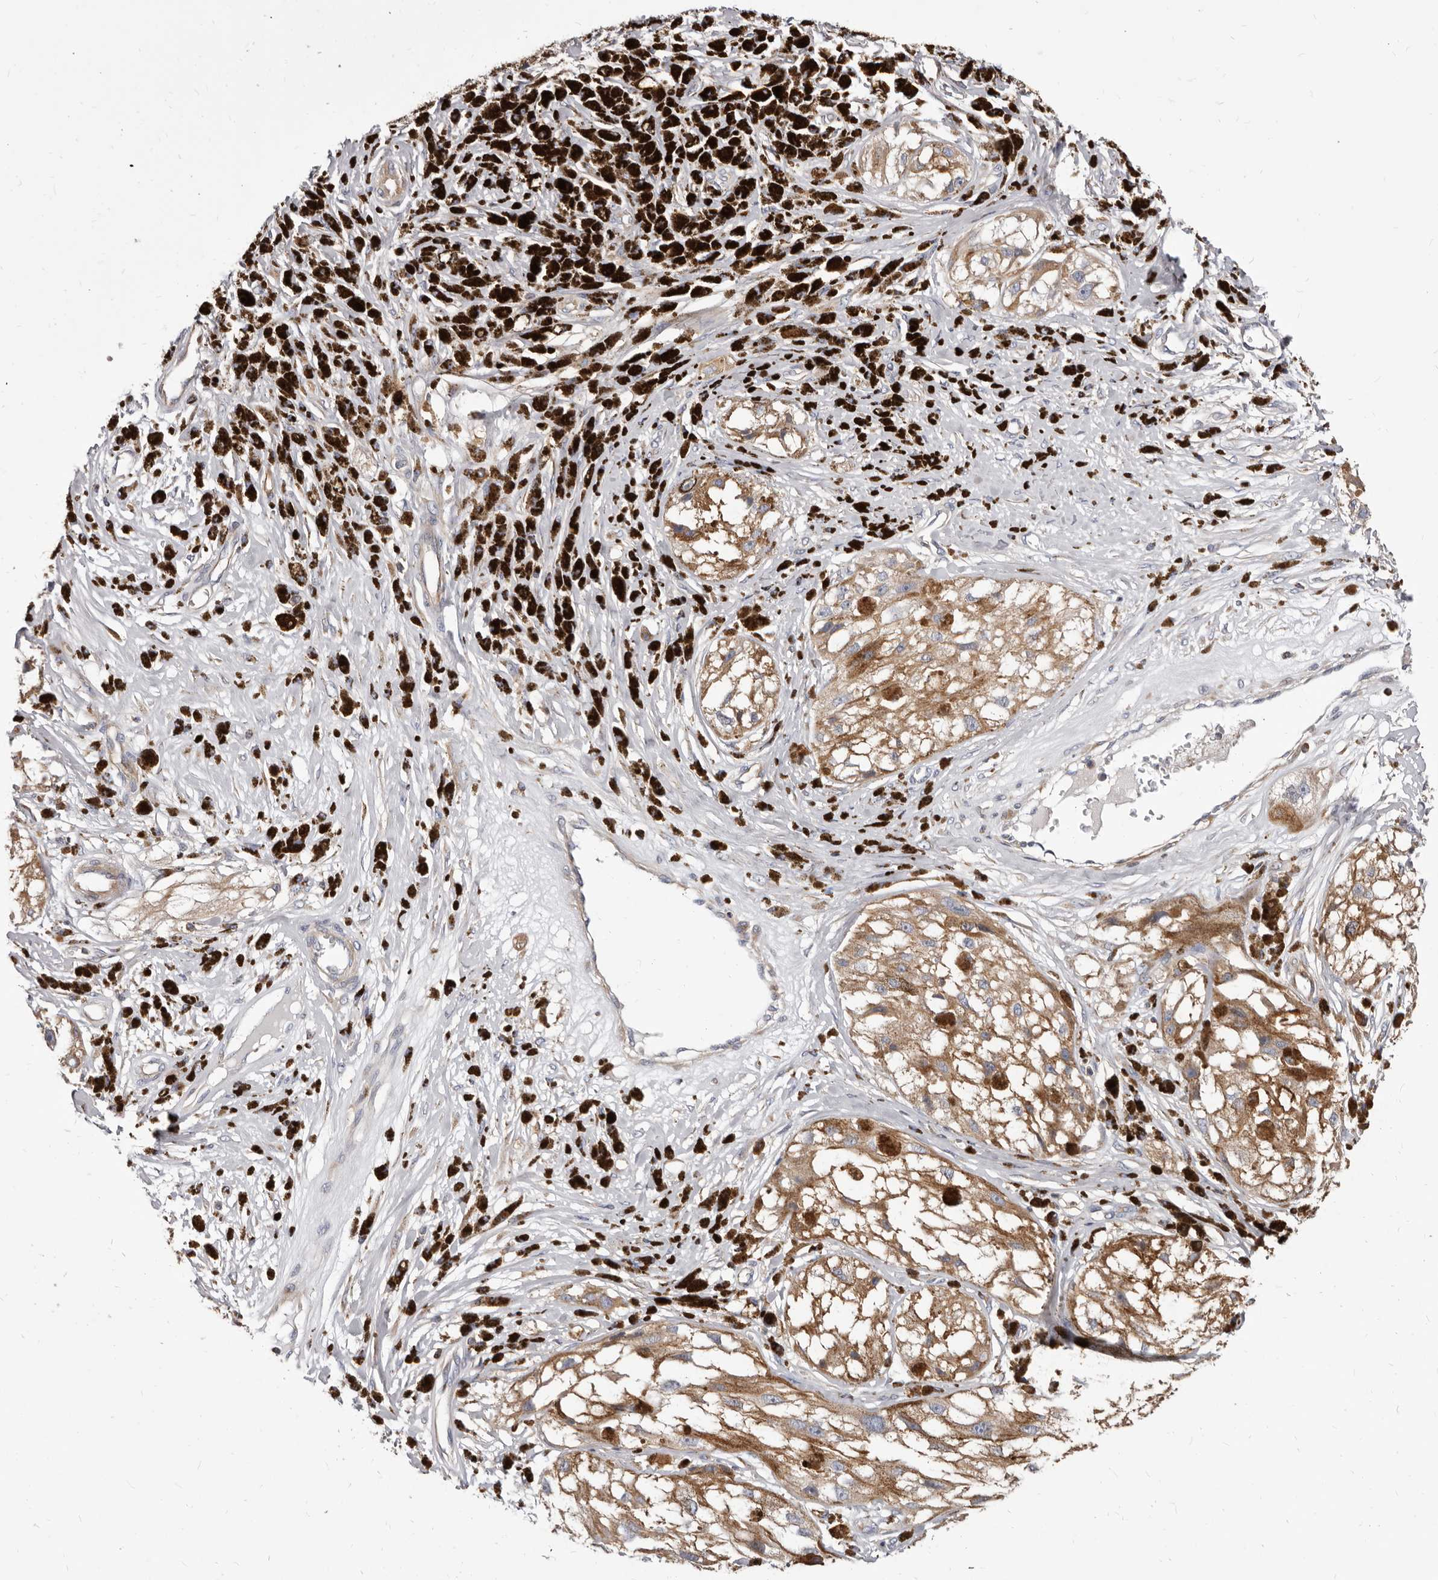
{"staining": {"intensity": "moderate", "quantity": ">75%", "location": "cytoplasmic/membranous"}, "tissue": "melanoma", "cell_type": "Tumor cells", "image_type": "cancer", "snomed": [{"axis": "morphology", "description": "Malignant melanoma, NOS"}, {"axis": "topography", "description": "Skin"}], "caption": "Immunohistochemical staining of human malignant melanoma reveals medium levels of moderate cytoplasmic/membranous protein staining in about >75% of tumor cells.", "gene": "NIBAN1", "patient": {"sex": "male", "age": 88}}